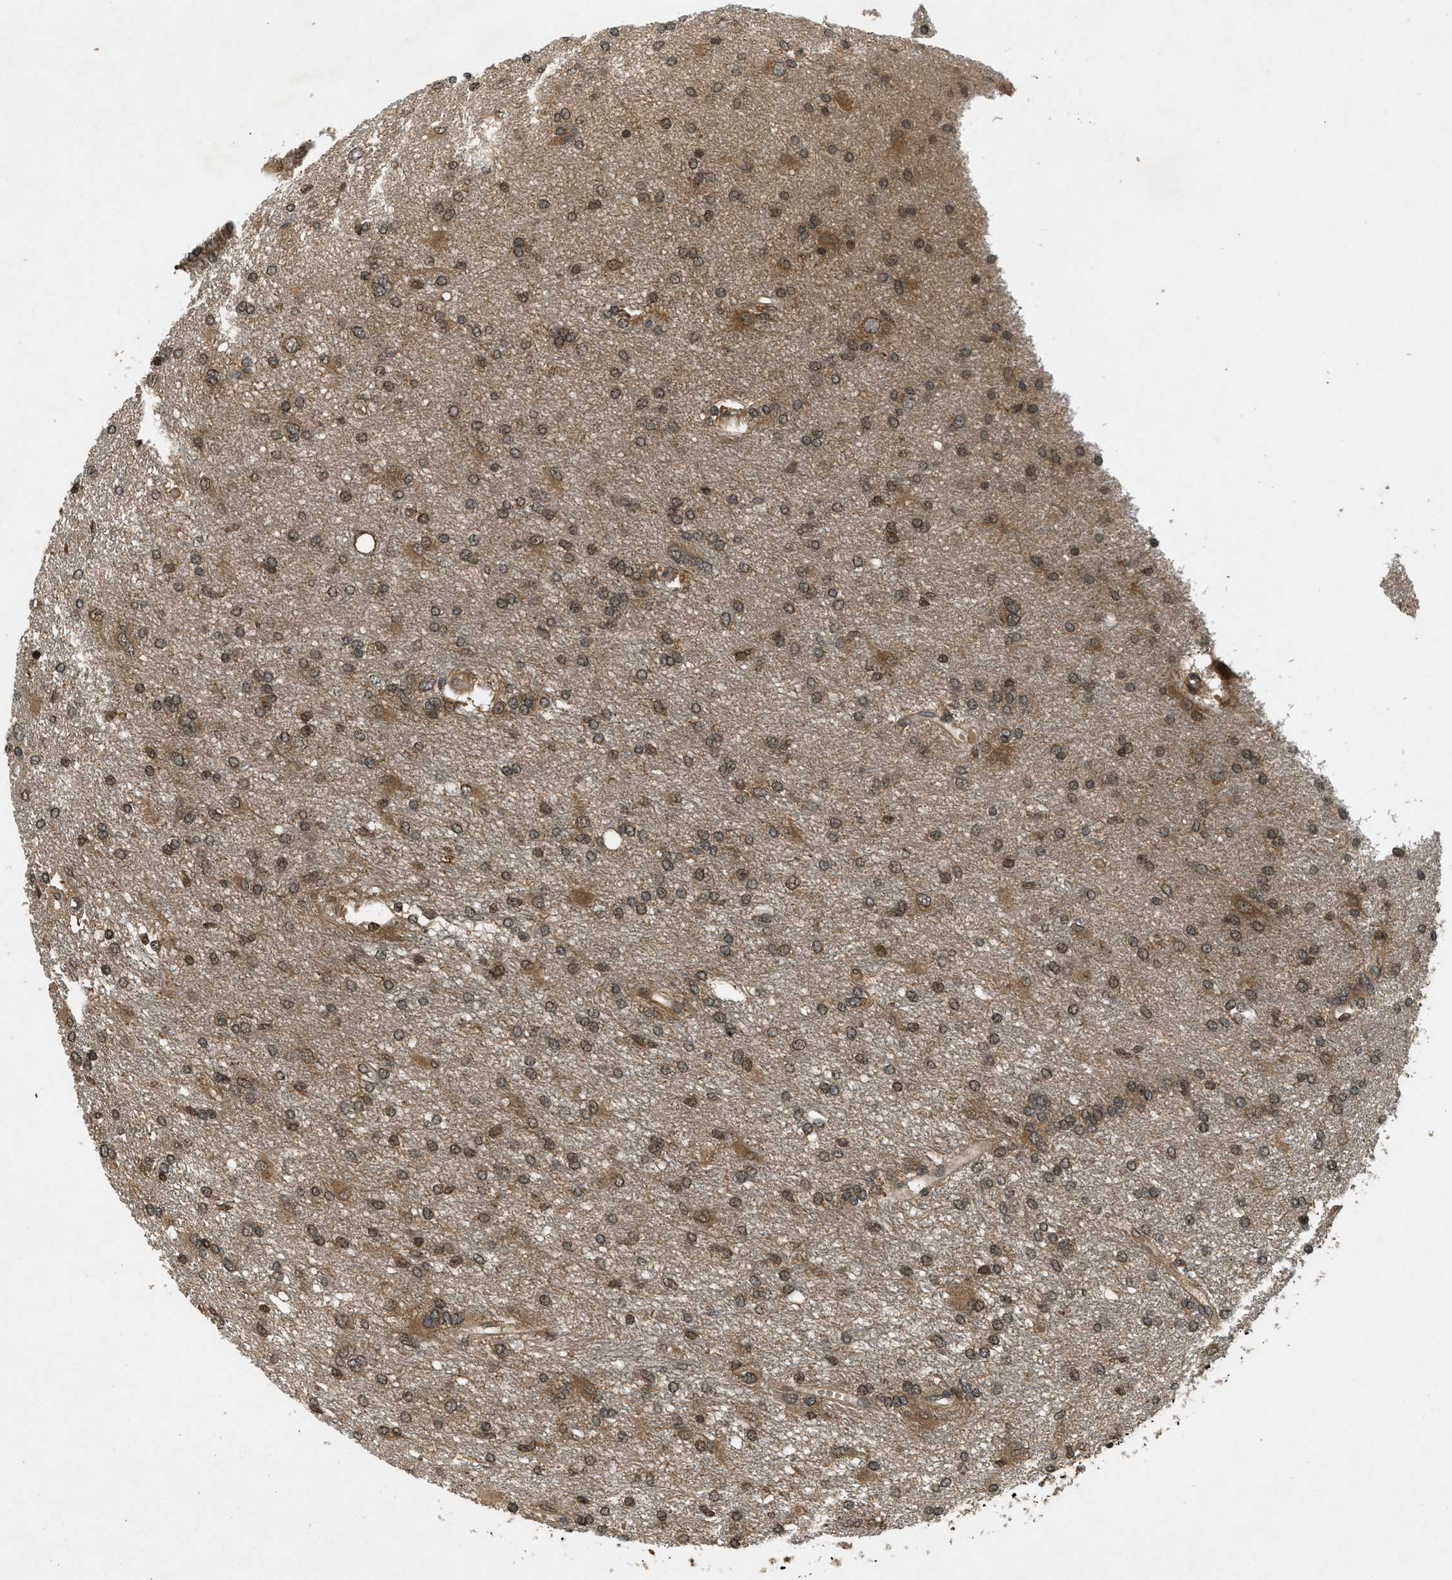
{"staining": {"intensity": "moderate", "quantity": ">75%", "location": "cytoplasmic/membranous,nuclear"}, "tissue": "glioma", "cell_type": "Tumor cells", "image_type": "cancer", "snomed": [{"axis": "morphology", "description": "Glioma, malignant, High grade"}, {"axis": "topography", "description": "Brain"}], "caption": "A brown stain highlights moderate cytoplasmic/membranous and nuclear expression of a protein in glioma tumor cells.", "gene": "ATG7", "patient": {"sex": "female", "age": 59}}